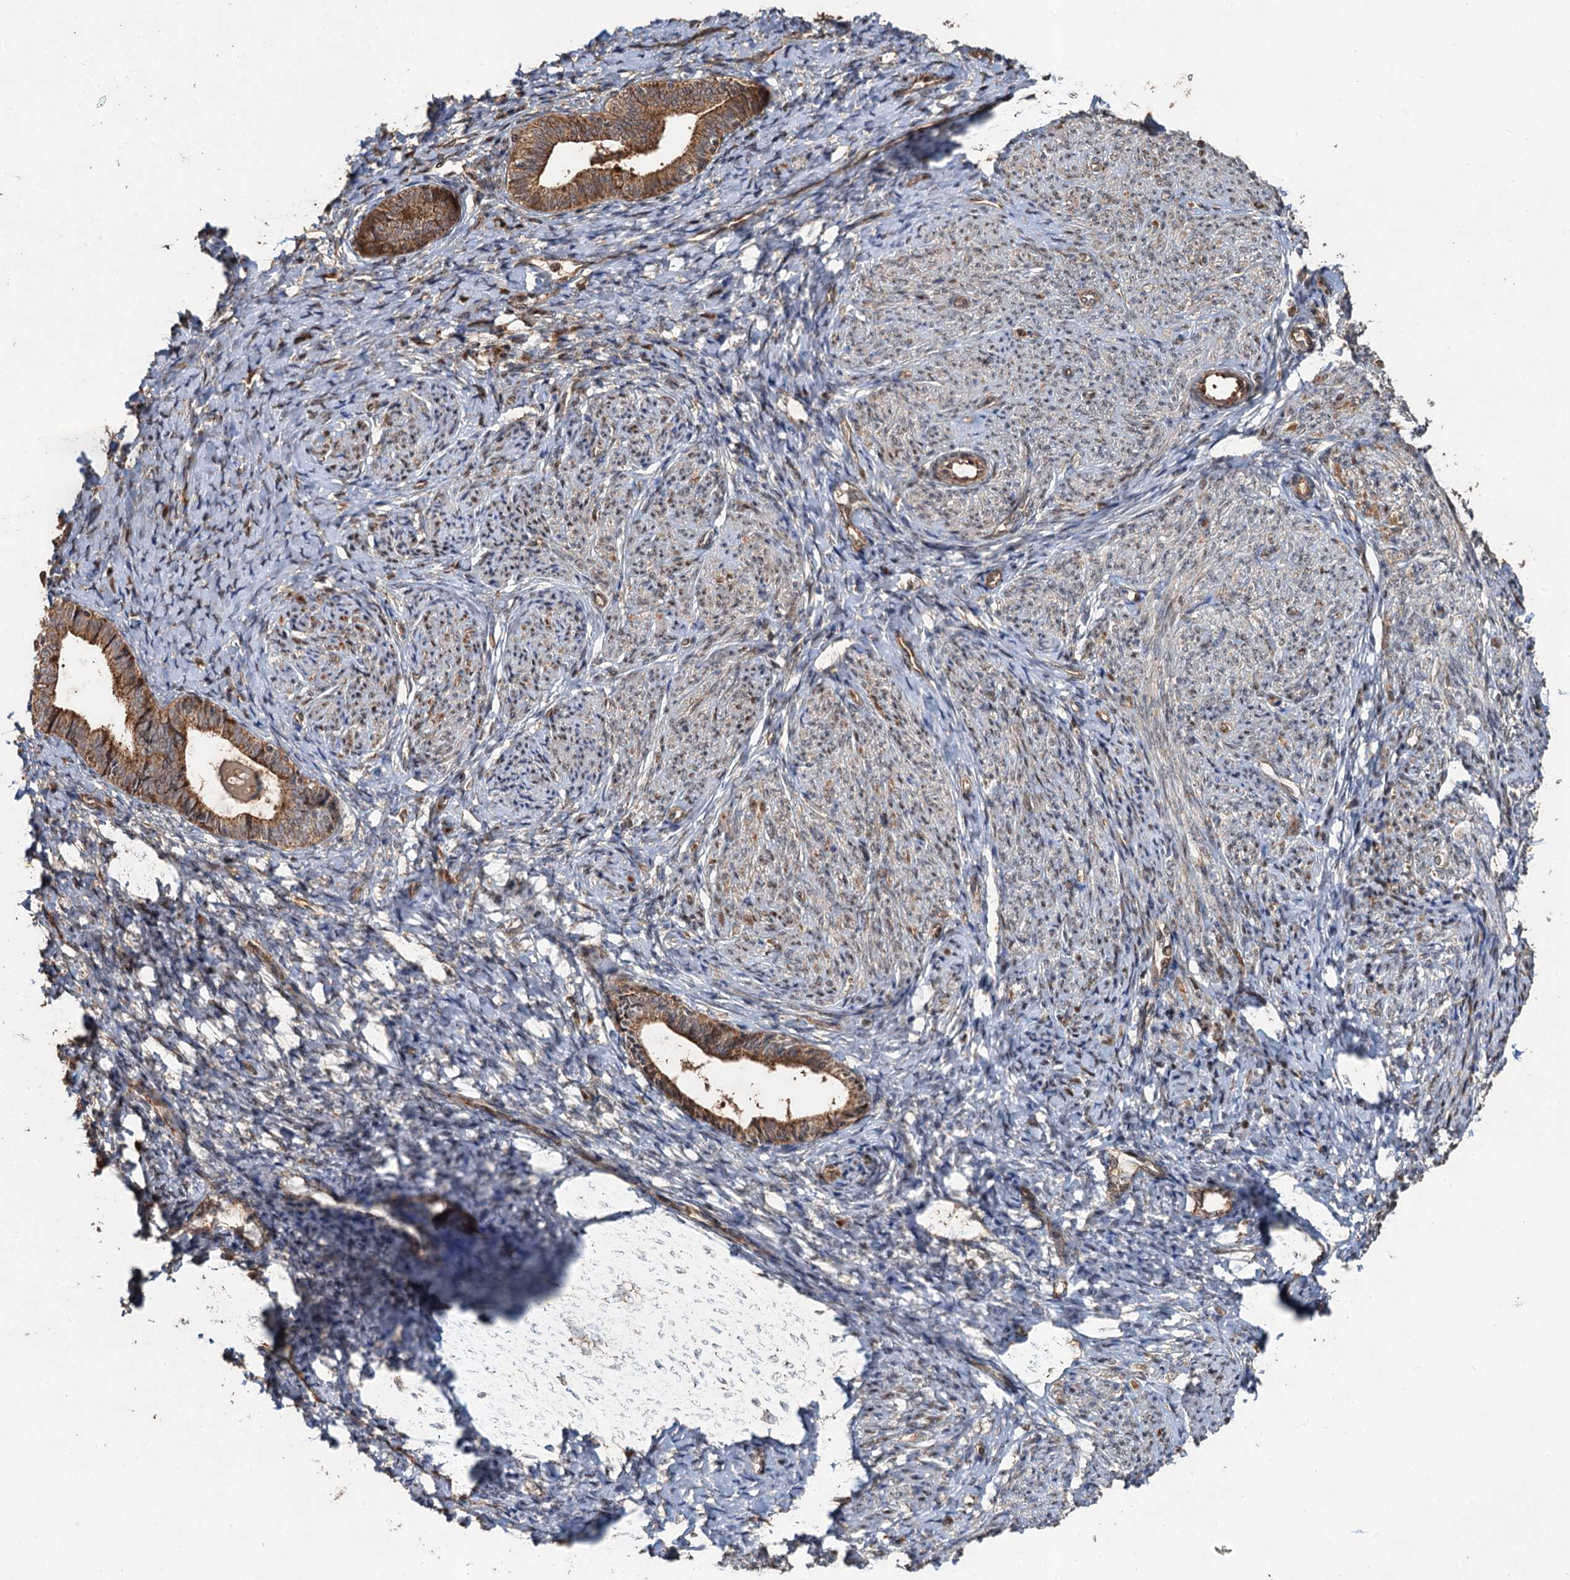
{"staining": {"intensity": "moderate", "quantity": "25%-75%", "location": "cytoplasmic/membranous"}, "tissue": "endometrium", "cell_type": "Cells in endometrial stroma", "image_type": "normal", "snomed": [{"axis": "morphology", "description": "Normal tissue, NOS"}, {"axis": "topography", "description": "Endometrium"}], "caption": "A photomicrograph showing moderate cytoplasmic/membranous expression in about 25%-75% of cells in endometrial stroma in benign endometrium, as visualized by brown immunohistochemical staining.", "gene": "DEXI", "patient": {"sex": "female", "age": 72}}